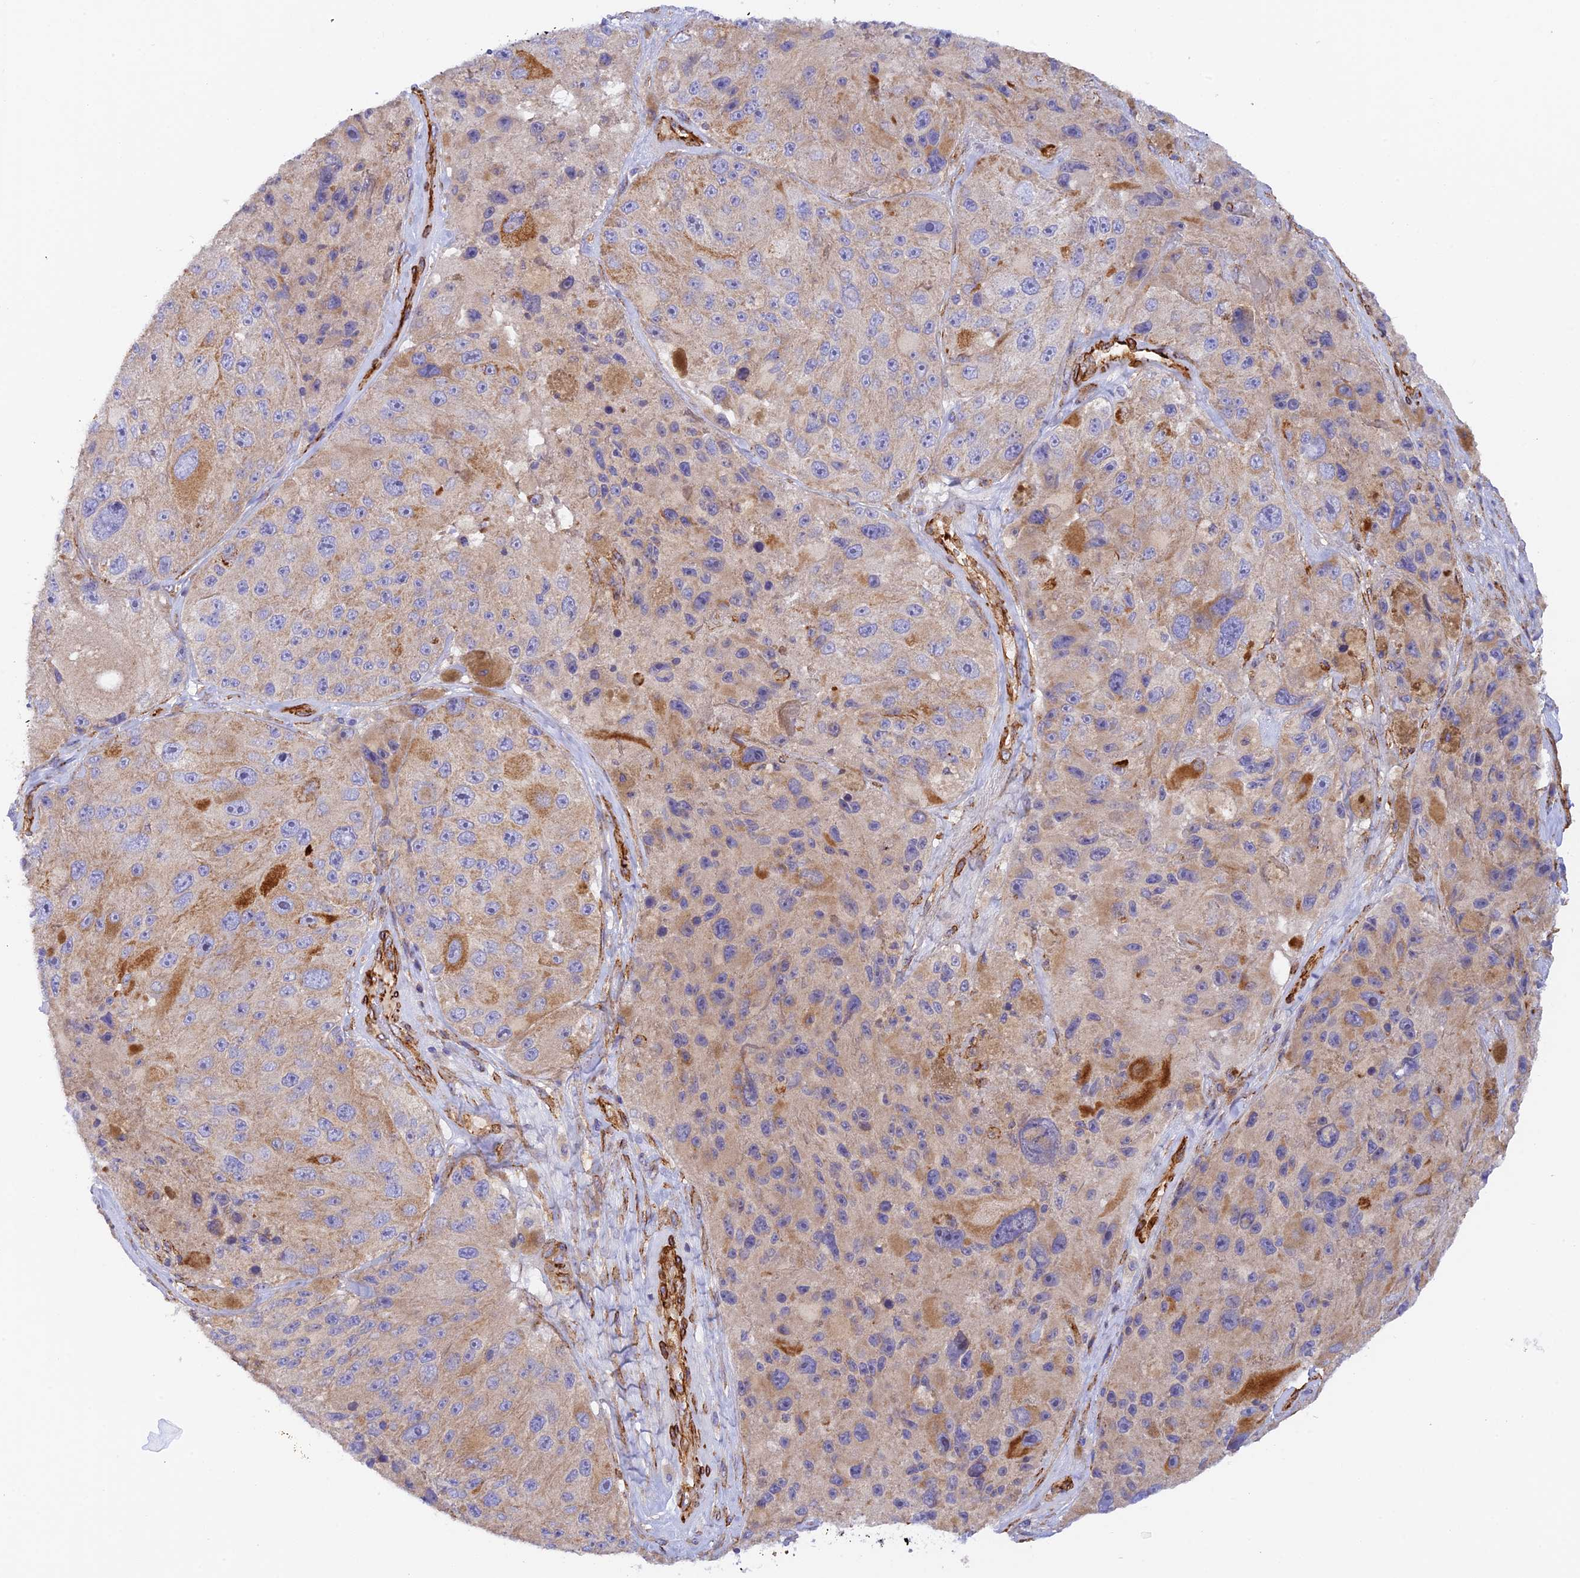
{"staining": {"intensity": "moderate", "quantity": "<25%", "location": "cytoplasmic/membranous"}, "tissue": "melanoma", "cell_type": "Tumor cells", "image_type": "cancer", "snomed": [{"axis": "morphology", "description": "Malignant melanoma, Metastatic site"}, {"axis": "topography", "description": "Lymph node"}], "caption": "Protein expression analysis of human melanoma reveals moderate cytoplasmic/membranous staining in about <25% of tumor cells. Nuclei are stained in blue.", "gene": "MYO9A", "patient": {"sex": "male", "age": 62}}